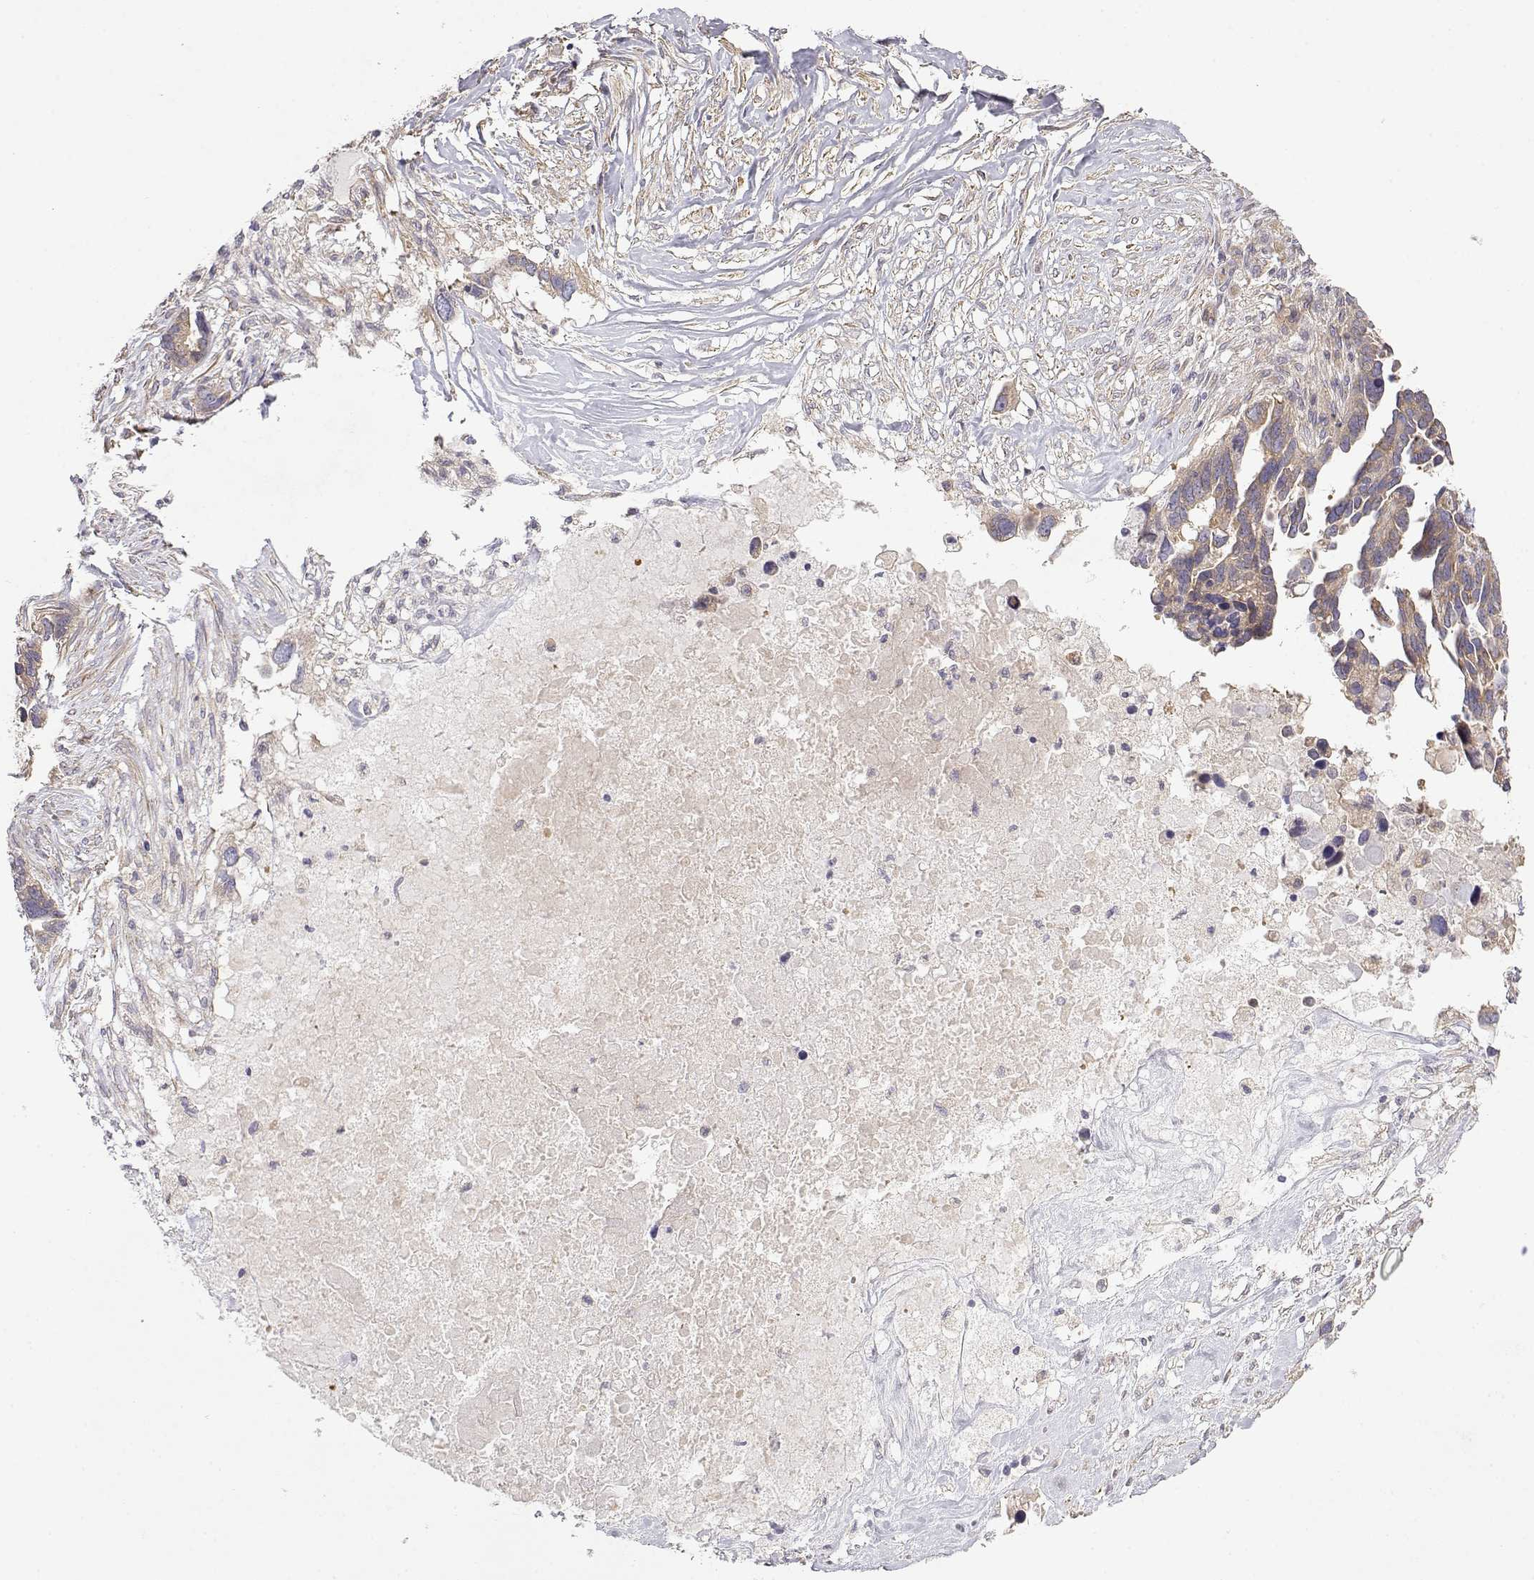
{"staining": {"intensity": "weak", "quantity": ">75%", "location": "cytoplasmic/membranous"}, "tissue": "ovarian cancer", "cell_type": "Tumor cells", "image_type": "cancer", "snomed": [{"axis": "morphology", "description": "Cystadenocarcinoma, serous, NOS"}, {"axis": "topography", "description": "Ovary"}], "caption": "High-power microscopy captured an immunohistochemistry (IHC) micrograph of serous cystadenocarcinoma (ovarian), revealing weak cytoplasmic/membranous staining in approximately >75% of tumor cells.", "gene": "PAIP1", "patient": {"sex": "female", "age": 54}}